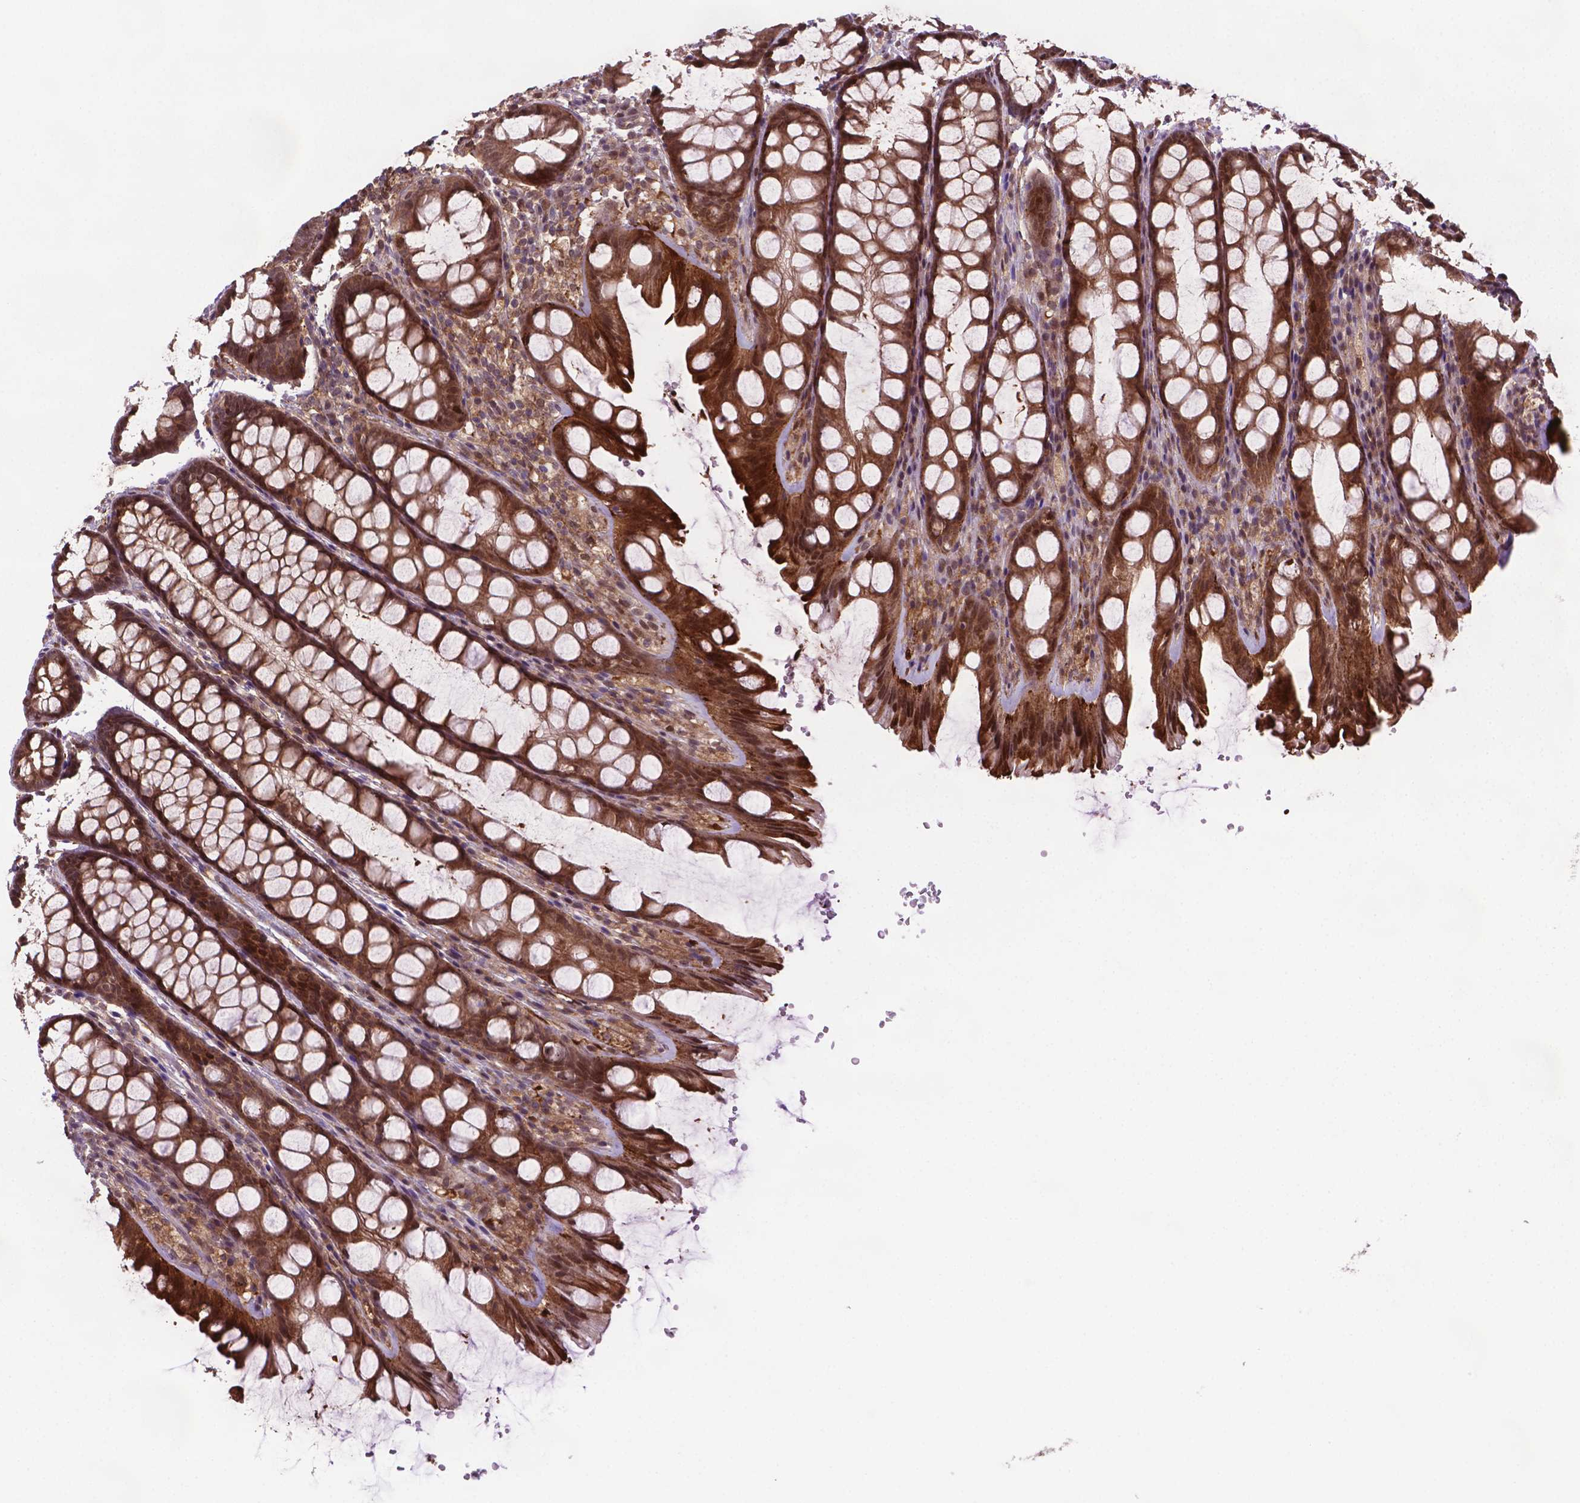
{"staining": {"intensity": "weak", "quantity": ">75%", "location": "cytoplasmic/membranous"}, "tissue": "colon", "cell_type": "Endothelial cells", "image_type": "normal", "snomed": [{"axis": "morphology", "description": "Normal tissue, NOS"}, {"axis": "topography", "description": "Colon"}], "caption": "Normal colon was stained to show a protein in brown. There is low levels of weak cytoplasmic/membranous positivity in about >75% of endothelial cells. (DAB = brown stain, brightfield microscopy at high magnification).", "gene": "PLIN3", "patient": {"sex": "male", "age": 47}}